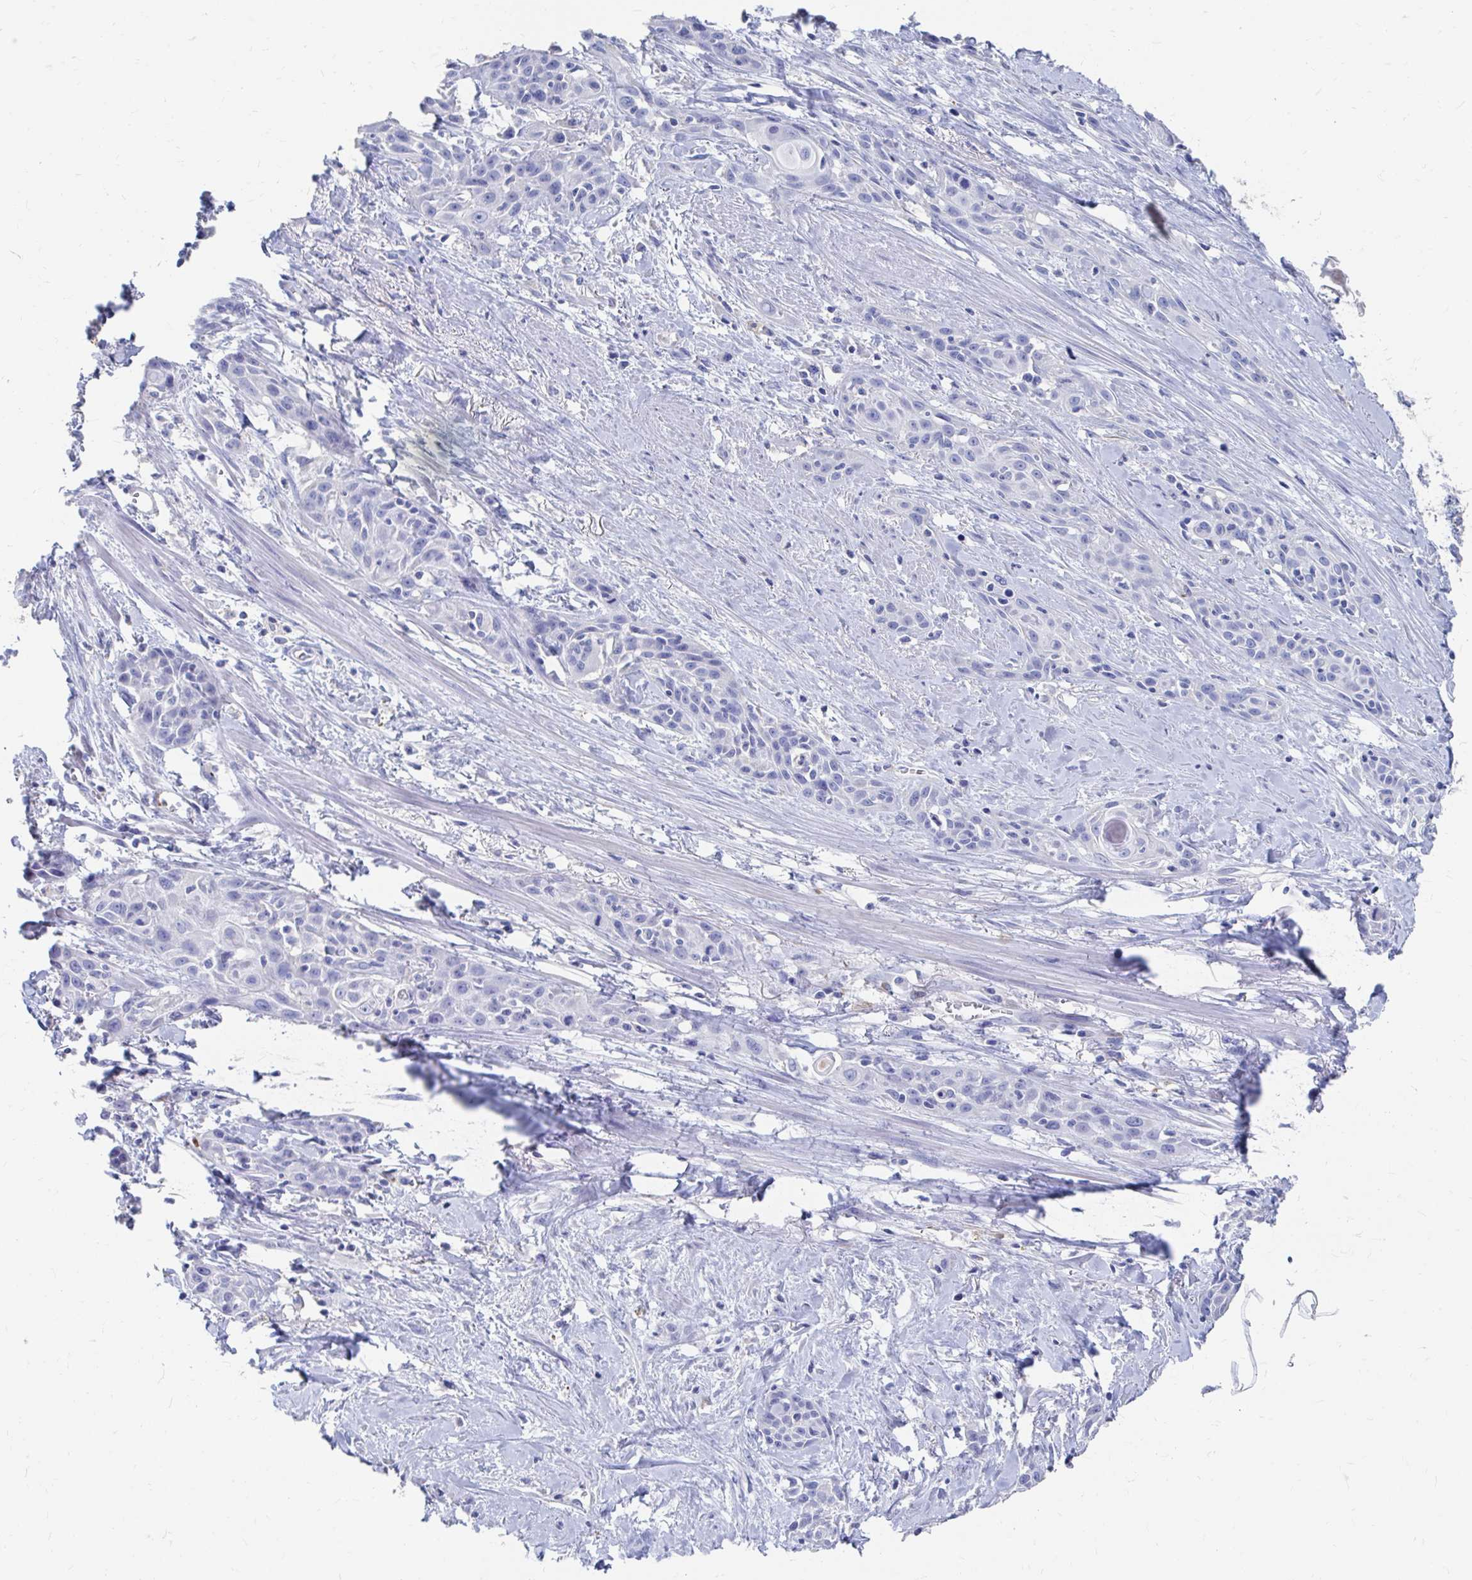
{"staining": {"intensity": "negative", "quantity": "none", "location": "none"}, "tissue": "skin cancer", "cell_type": "Tumor cells", "image_type": "cancer", "snomed": [{"axis": "morphology", "description": "Squamous cell carcinoma, NOS"}, {"axis": "topography", "description": "Skin"}, {"axis": "topography", "description": "Anal"}], "caption": "The IHC photomicrograph has no significant expression in tumor cells of squamous cell carcinoma (skin) tissue.", "gene": "LAMC3", "patient": {"sex": "male", "age": 64}}